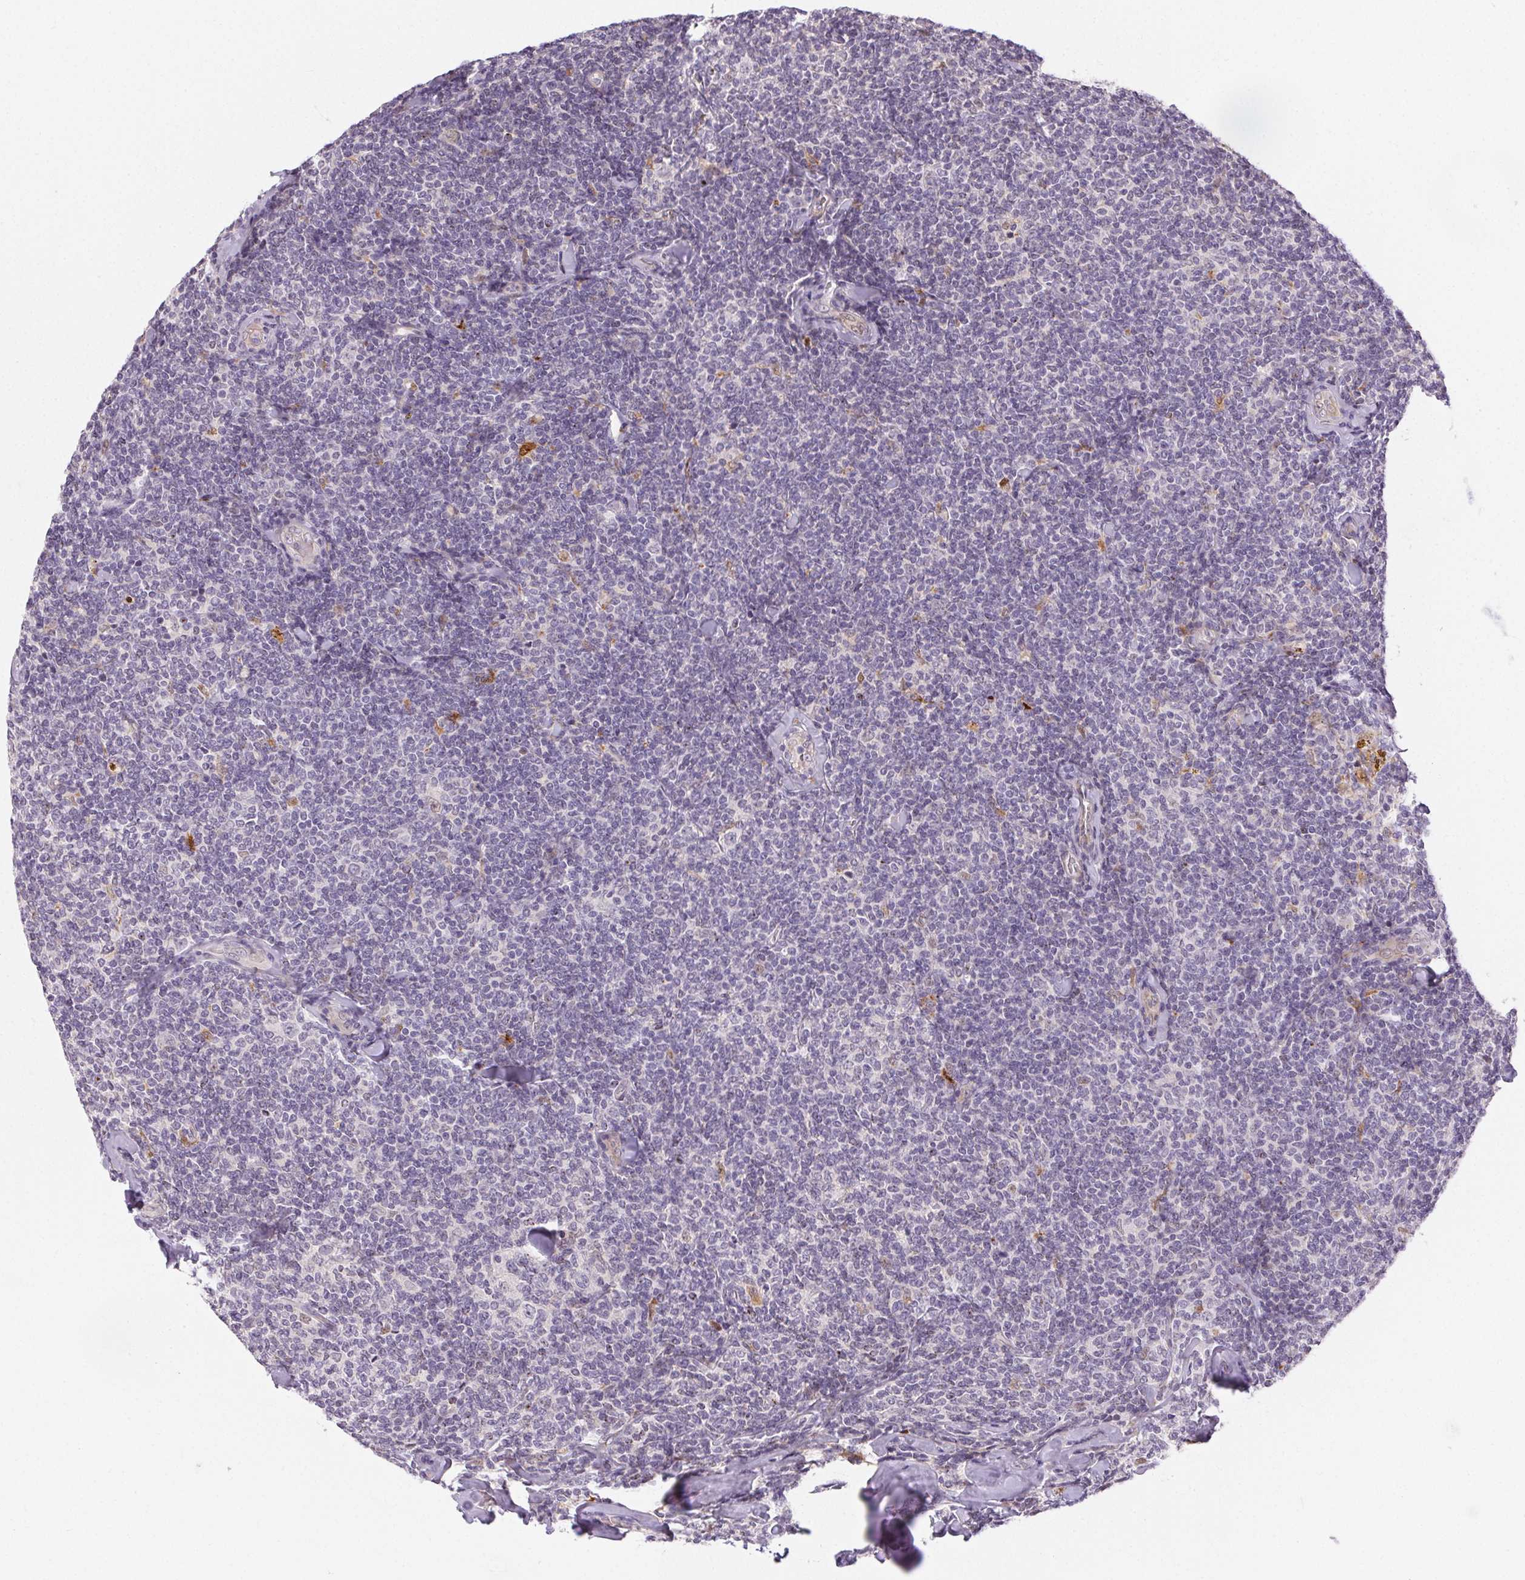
{"staining": {"intensity": "negative", "quantity": "none", "location": "none"}, "tissue": "lymphoma", "cell_type": "Tumor cells", "image_type": "cancer", "snomed": [{"axis": "morphology", "description": "Malignant lymphoma, non-Hodgkin's type, Low grade"}, {"axis": "topography", "description": "Lymph node"}], "caption": "This is an immunohistochemistry image of lymphoma. There is no expression in tumor cells.", "gene": "RPGRIP1", "patient": {"sex": "female", "age": 56}}